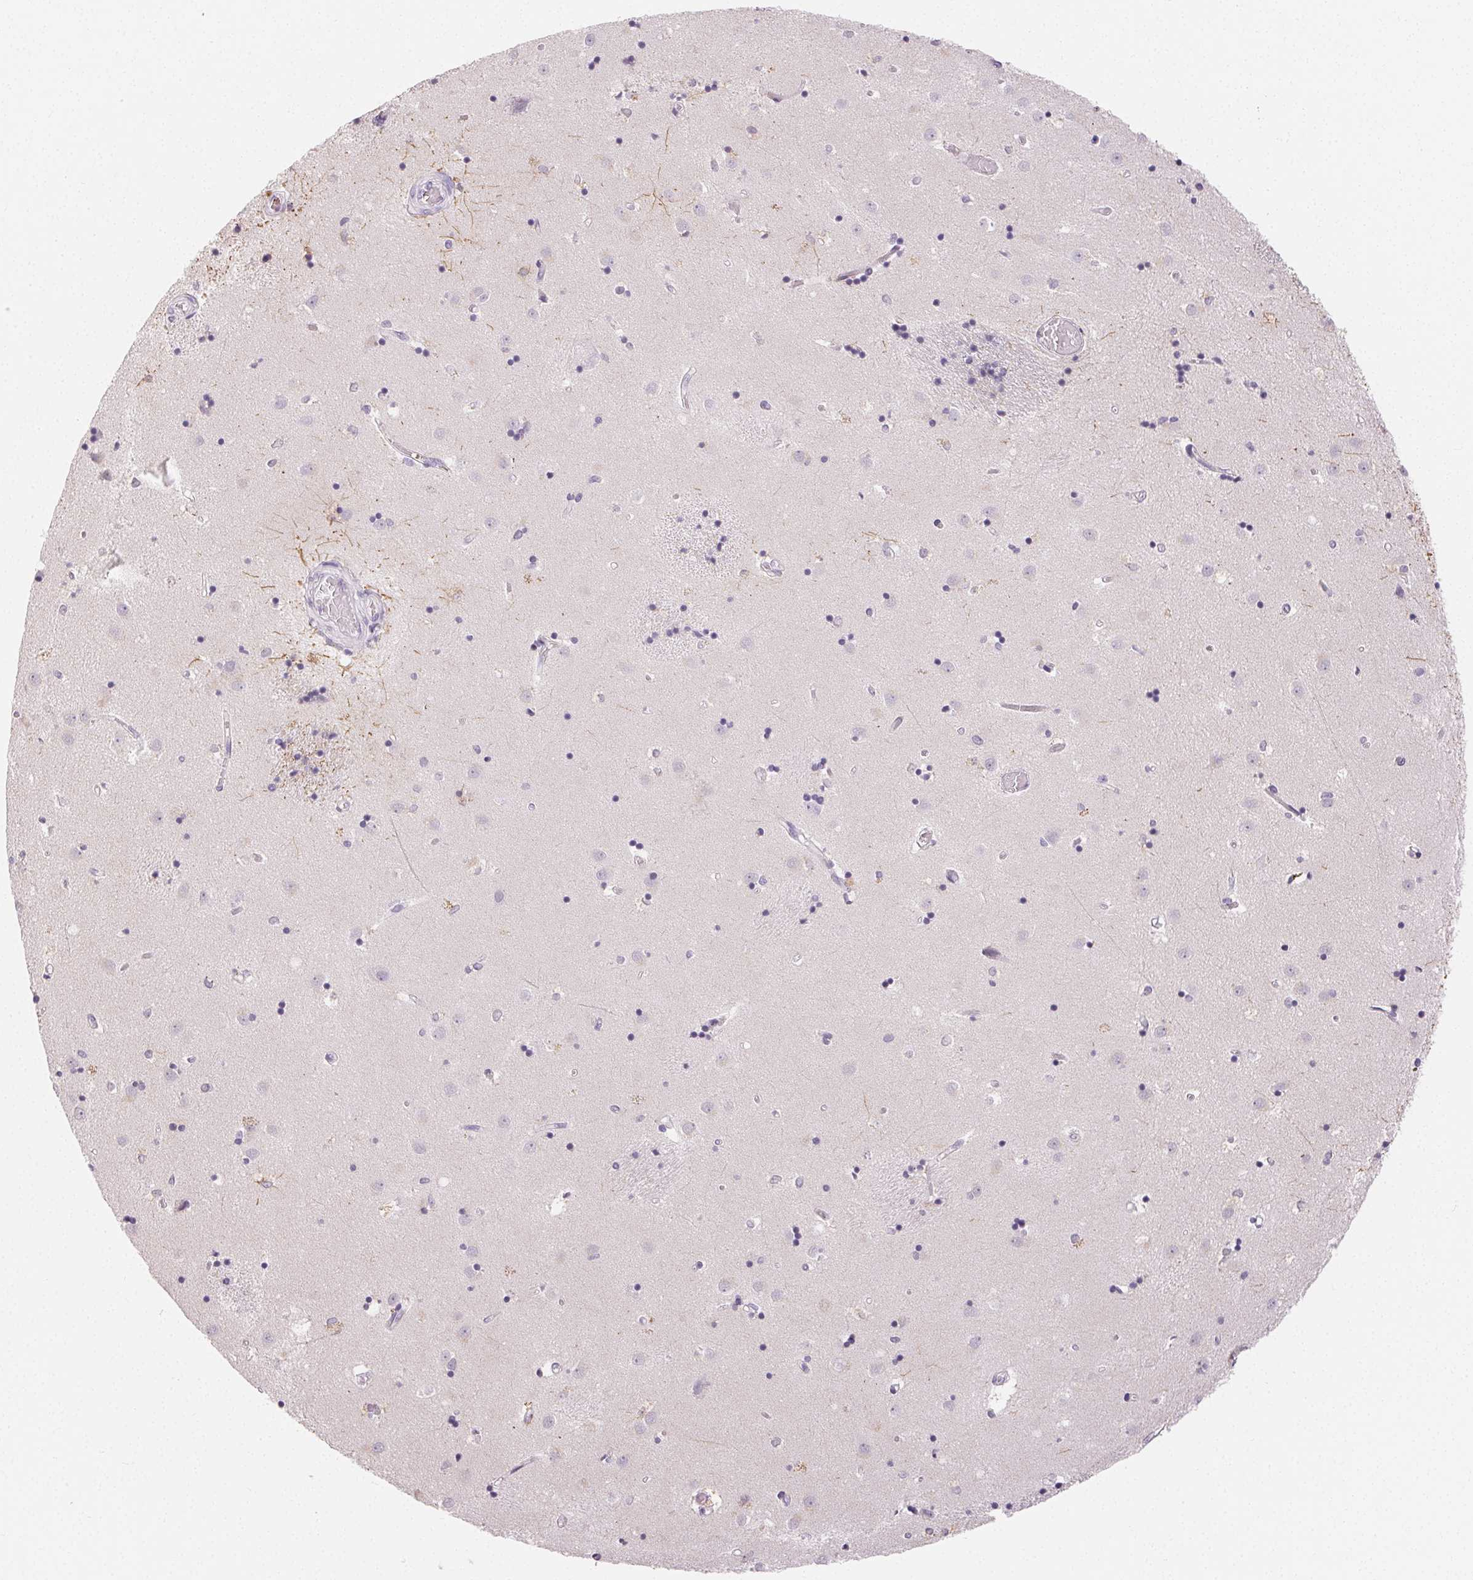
{"staining": {"intensity": "negative", "quantity": "none", "location": "none"}, "tissue": "caudate", "cell_type": "Glial cells", "image_type": "normal", "snomed": [{"axis": "morphology", "description": "Normal tissue, NOS"}, {"axis": "topography", "description": "Lateral ventricle wall"}], "caption": "DAB immunohistochemical staining of unremarkable caudate shows no significant expression in glial cells.", "gene": "SFTPD", "patient": {"sex": "male", "age": 54}}